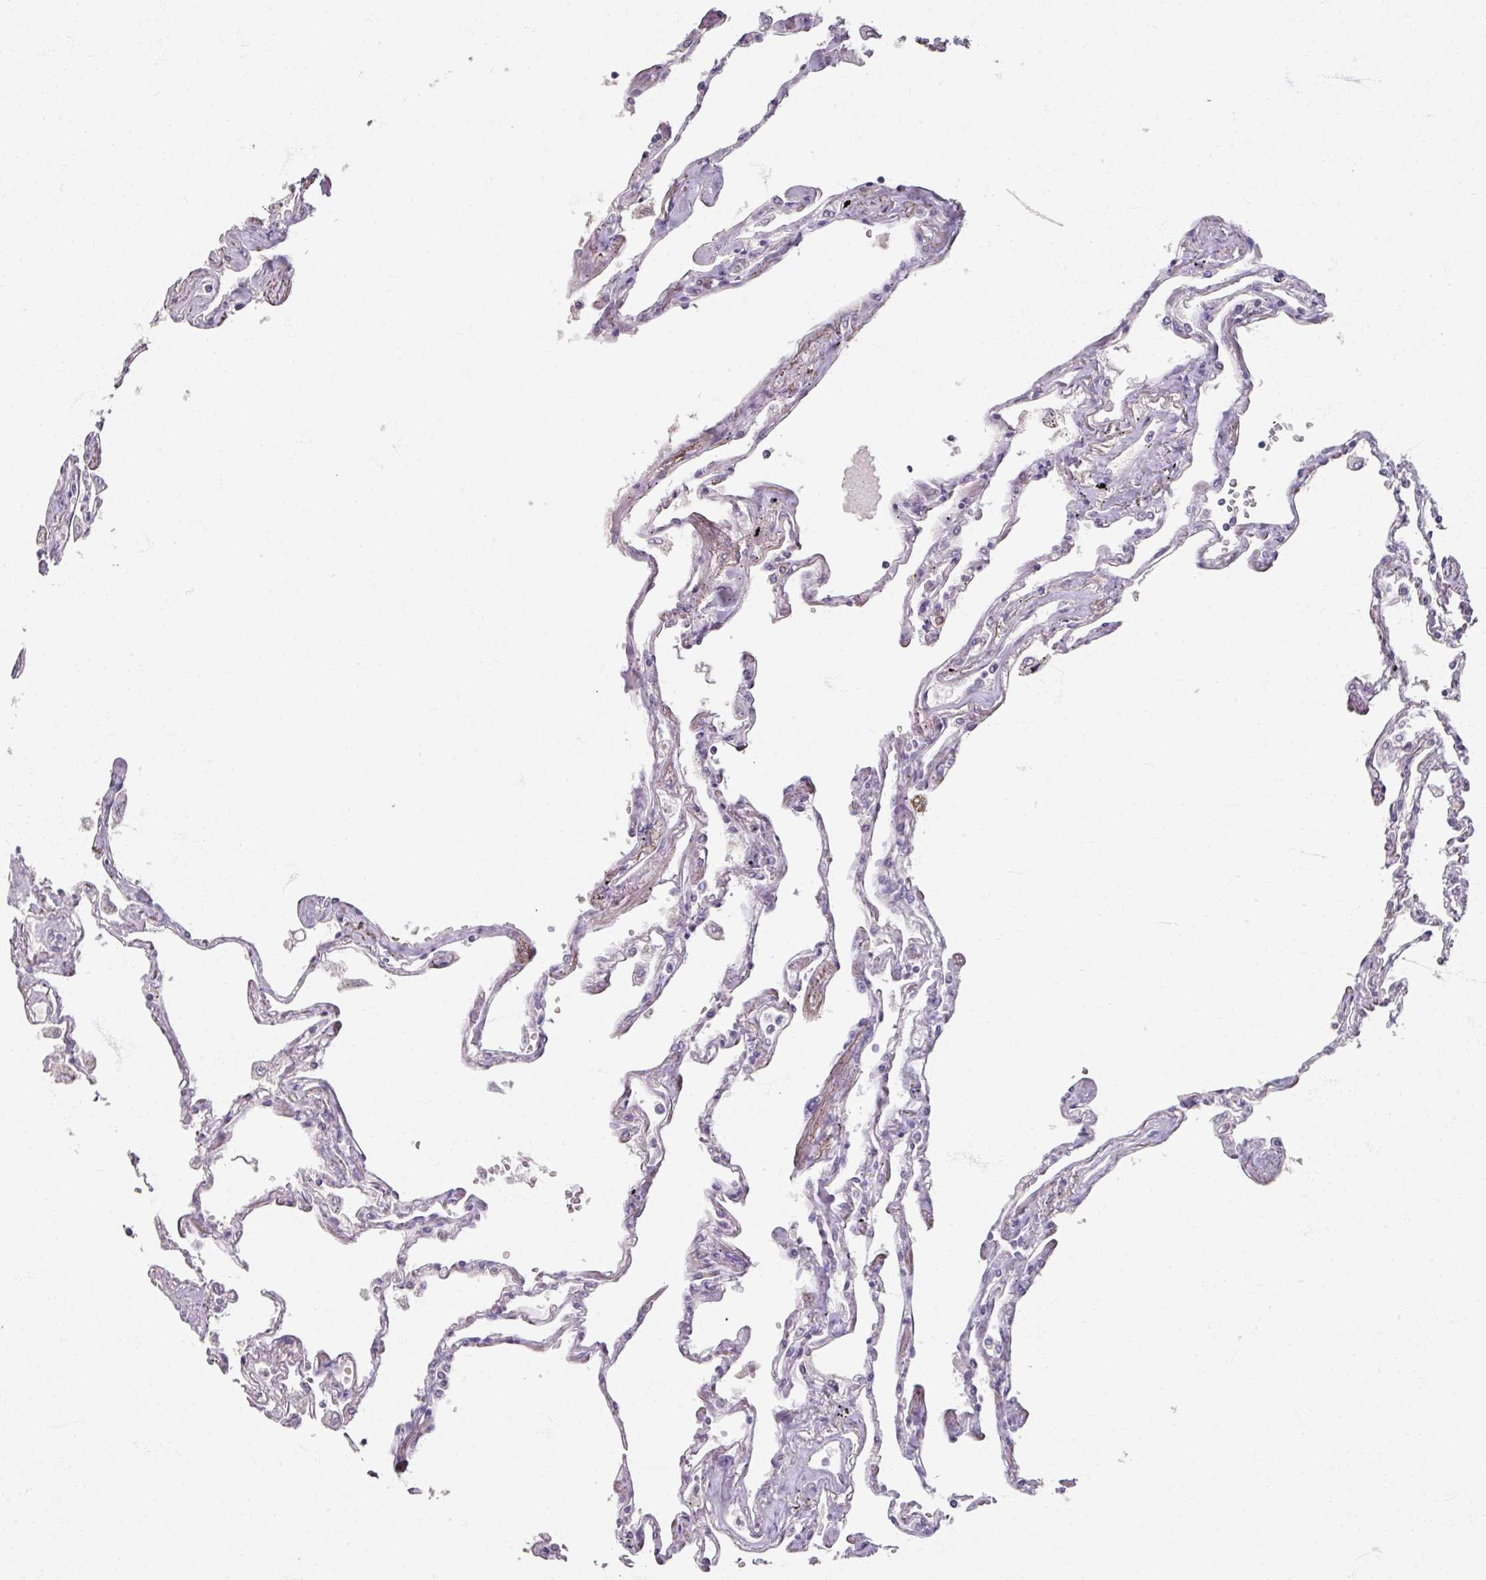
{"staining": {"intensity": "negative", "quantity": "none", "location": "none"}, "tissue": "lung", "cell_type": "Alveolar cells", "image_type": "normal", "snomed": [{"axis": "morphology", "description": "Normal tissue, NOS"}, {"axis": "topography", "description": "Lung"}], "caption": "Alveolar cells are negative for protein expression in normal human lung. (DAB (3,3'-diaminobenzidine) IHC visualized using brightfield microscopy, high magnification).", "gene": "SOX11", "patient": {"sex": "female", "age": 67}}